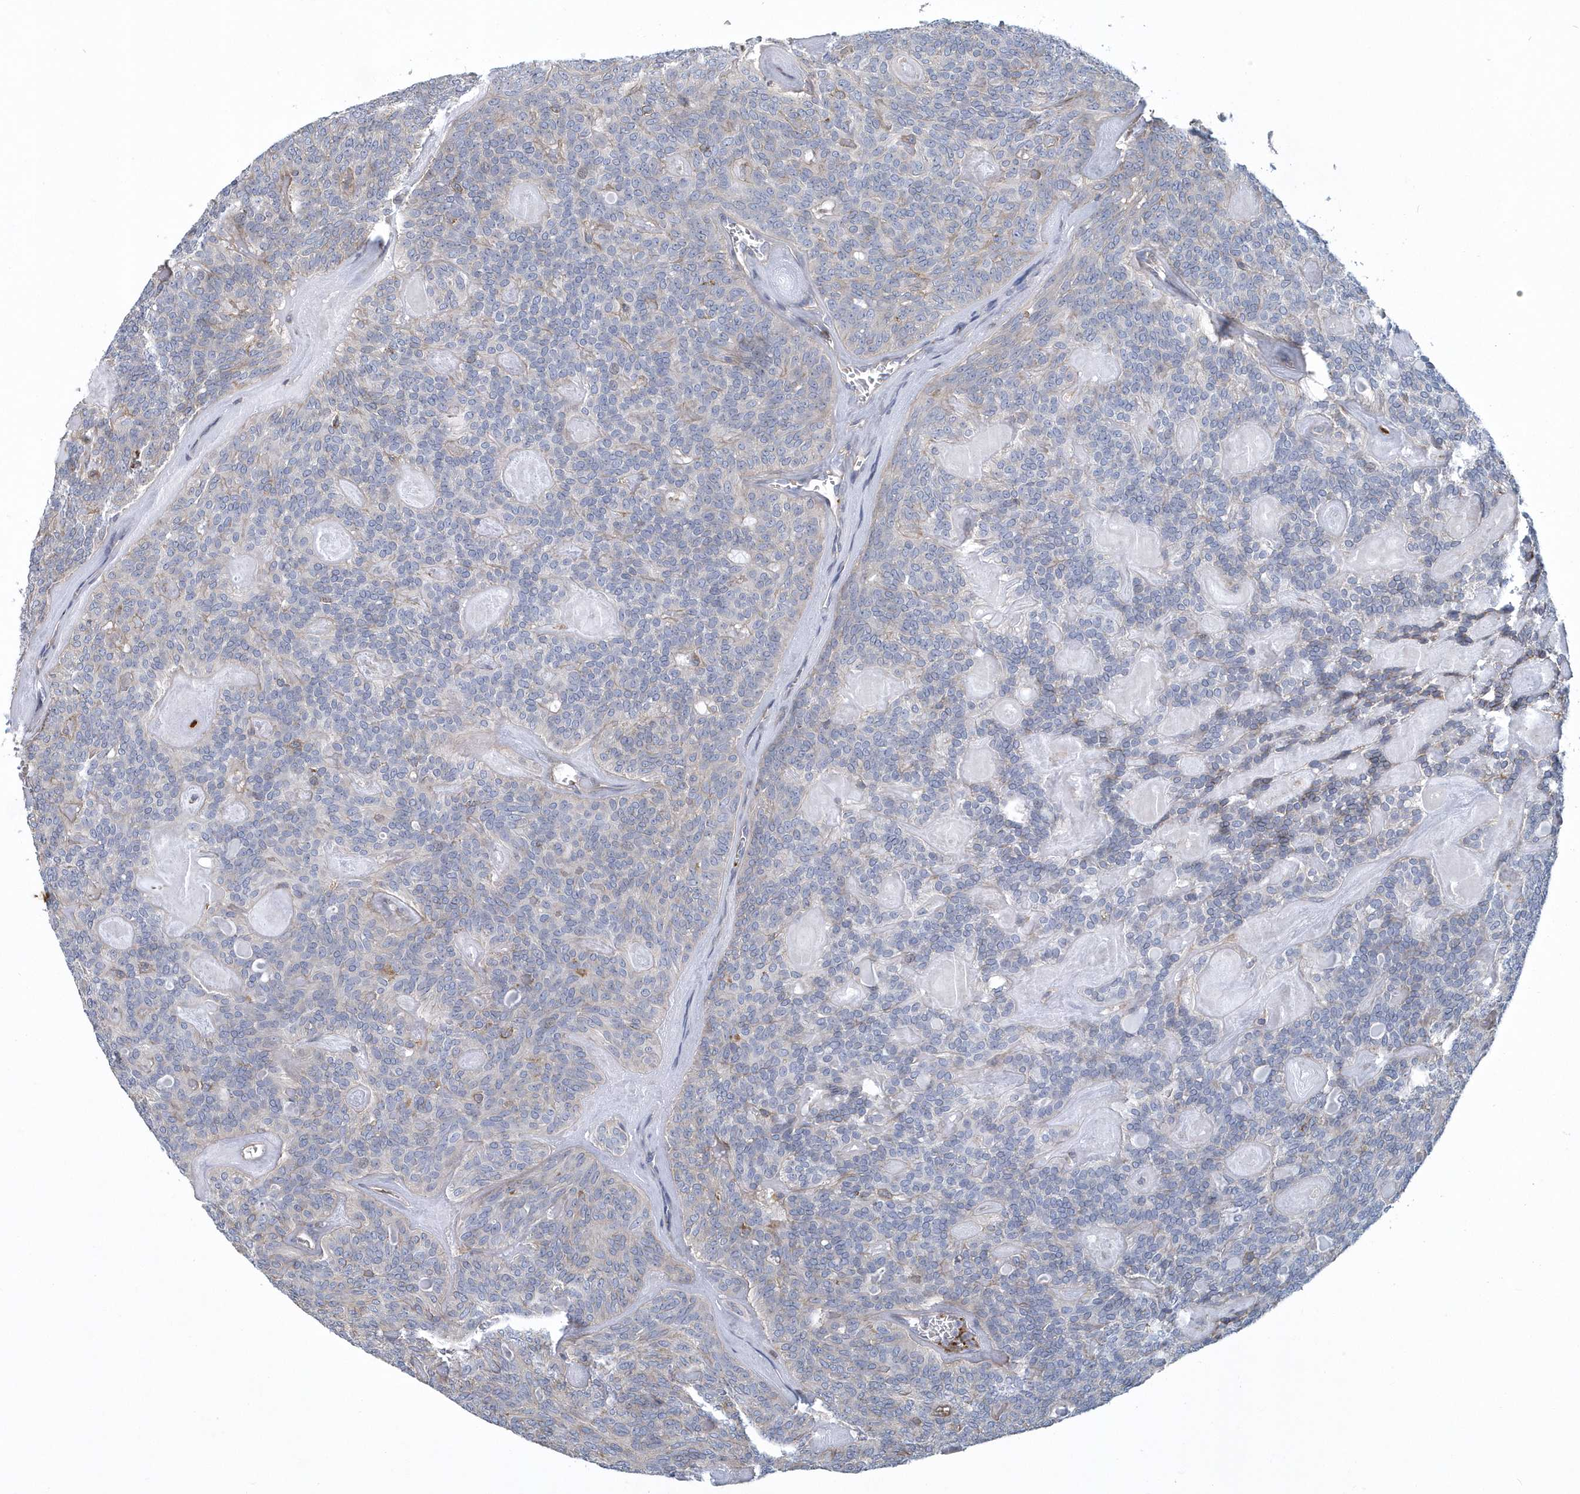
{"staining": {"intensity": "negative", "quantity": "none", "location": "none"}, "tissue": "head and neck cancer", "cell_type": "Tumor cells", "image_type": "cancer", "snomed": [{"axis": "morphology", "description": "Adenocarcinoma, NOS"}, {"axis": "topography", "description": "Head-Neck"}], "caption": "The histopathology image displays no significant positivity in tumor cells of head and neck cancer.", "gene": "ARAP2", "patient": {"sex": "male", "age": 66}}